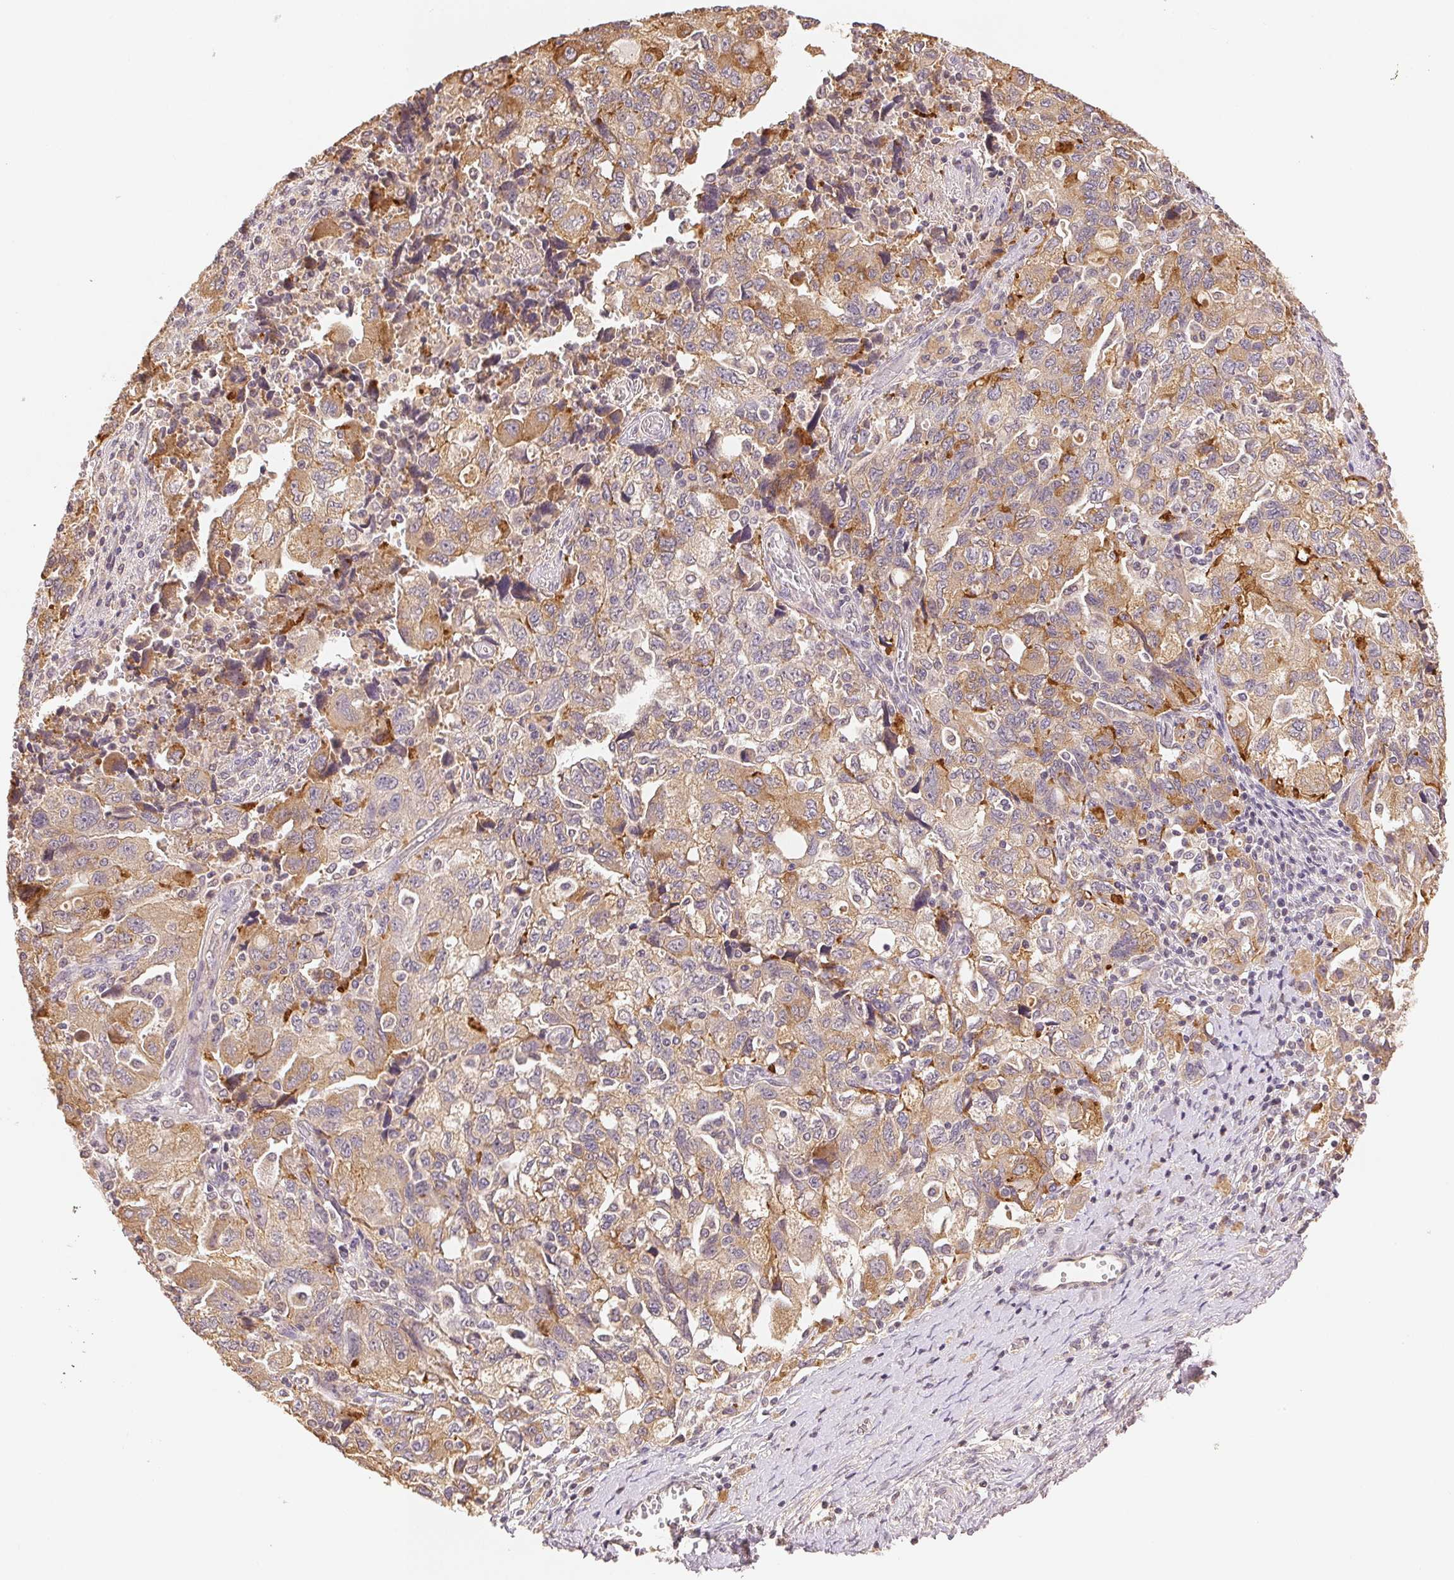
{"staining": {"intensity": "weak", "quantity": ">75%", "location": "cytoplasmic/membranous"}, "tissue": "ovarian cancer", "cell_type": "Tumor cells", "image_type": "cancer", "snomed": [{"axis": "morphology", "description": "Carcinoma, NOS"}, {"axis": "morphology", "description": "Cystadenocarcinoma, serous, NOS"}, {"axis": "topography", "description": "Ovary"}], "caption": "Human ovarian cancer stained with a protein marker demonstrates weak staining in tumor cells.", "gene": "SEZ6L2", "patient": {"sex": "female", "age": 69}}